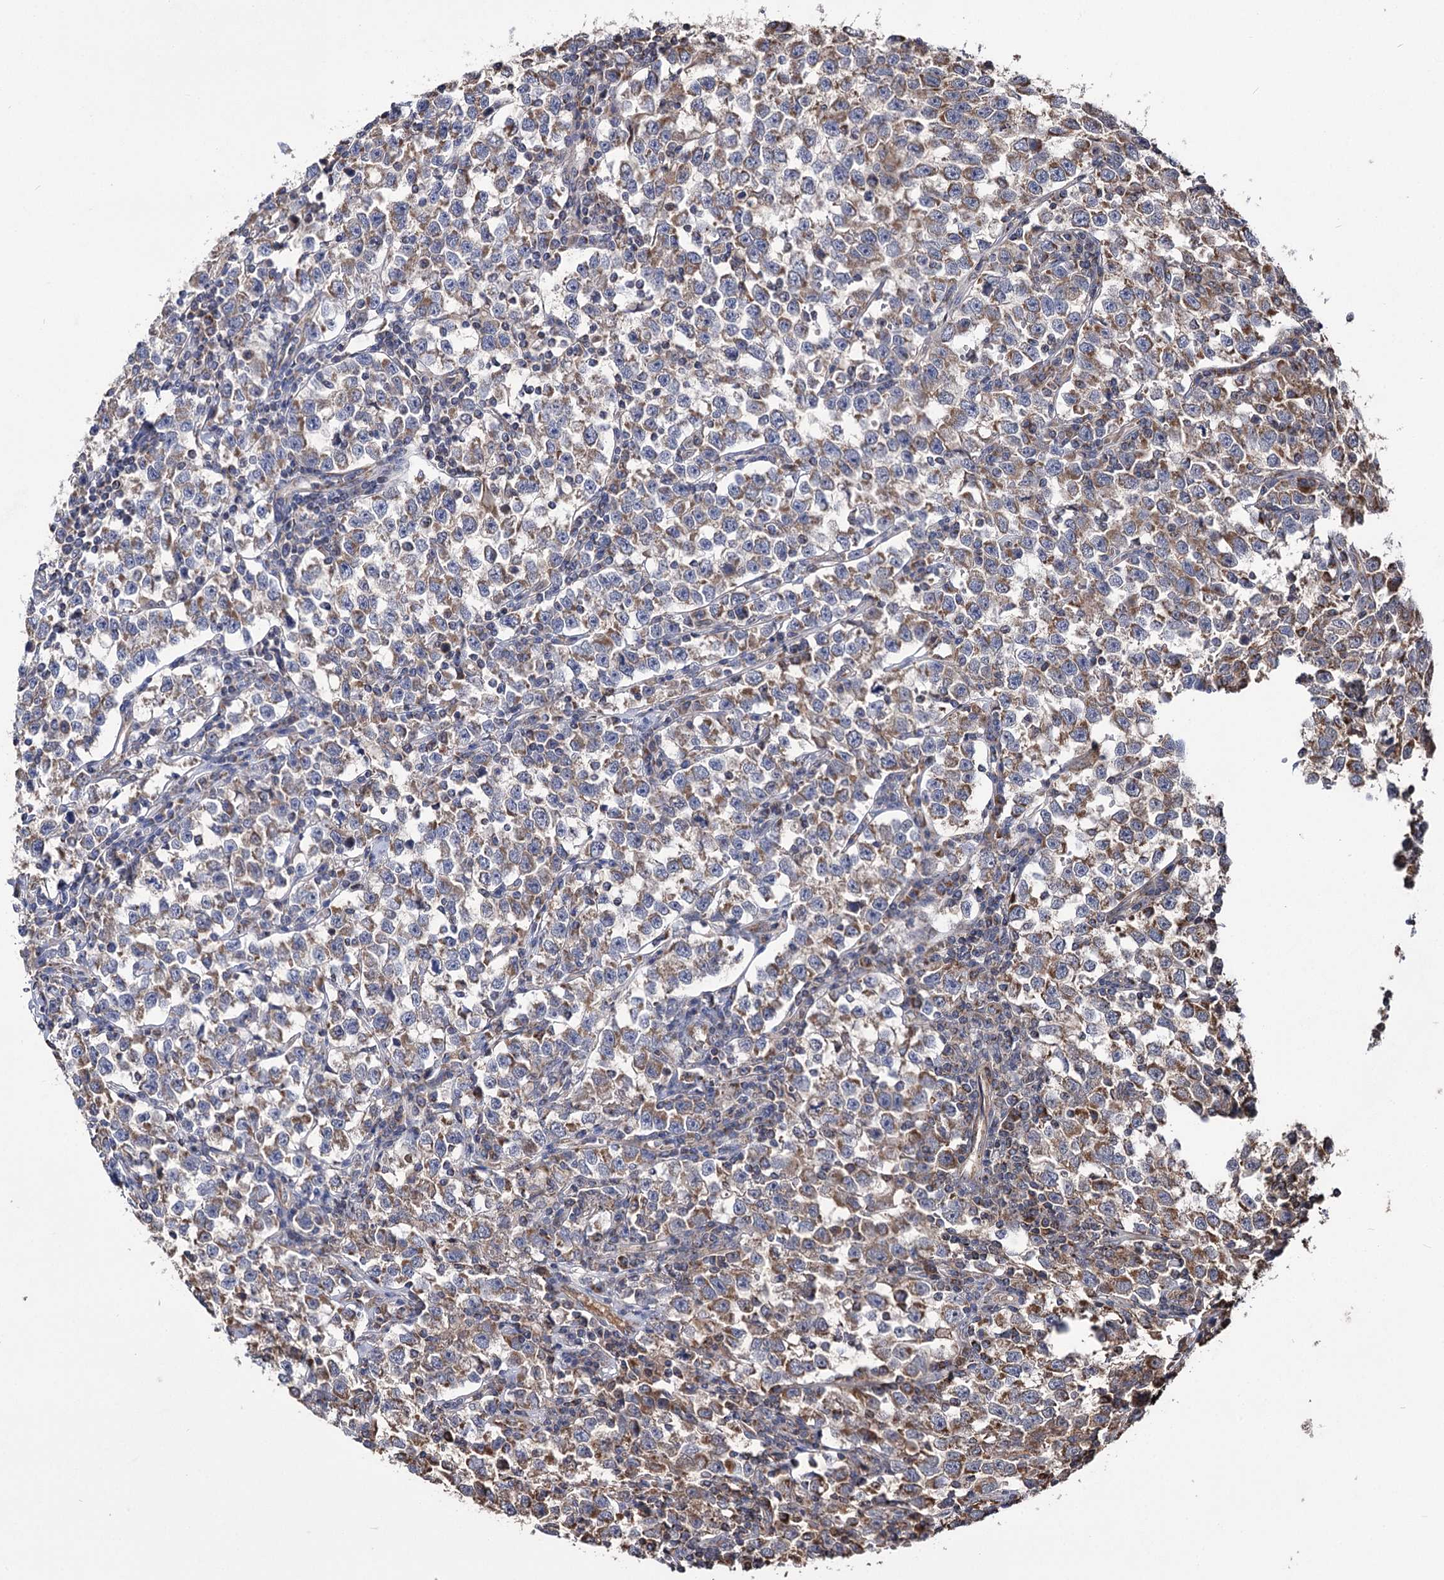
{"staining": {"intensity": "moderate", "quantity": "25%-75%", "location": "cytoplasmic/membranous"}, "tissue": "testis cancer", "cell_type": "Tumor cells", "image_type": "cancer", "snomed": [{"axis": "morphology", "description": "Normal tissue, NOS"}, {"axis": "morphology", "description": "Seminoma, NOS"}, {"axis": "topography", "description": "Testis"}], "caption": "Protein staining demonstrates moderate cytoplasmic/membranous positivity in about 25%-75% of tumor cells in testis seminoma. Using DAB (brown) and hematoxylin (blue) stains, captured at high magnification using brightfield microscopy.", "gene": "RASSF3", "patient": {"sex": "male", "age": 43}}